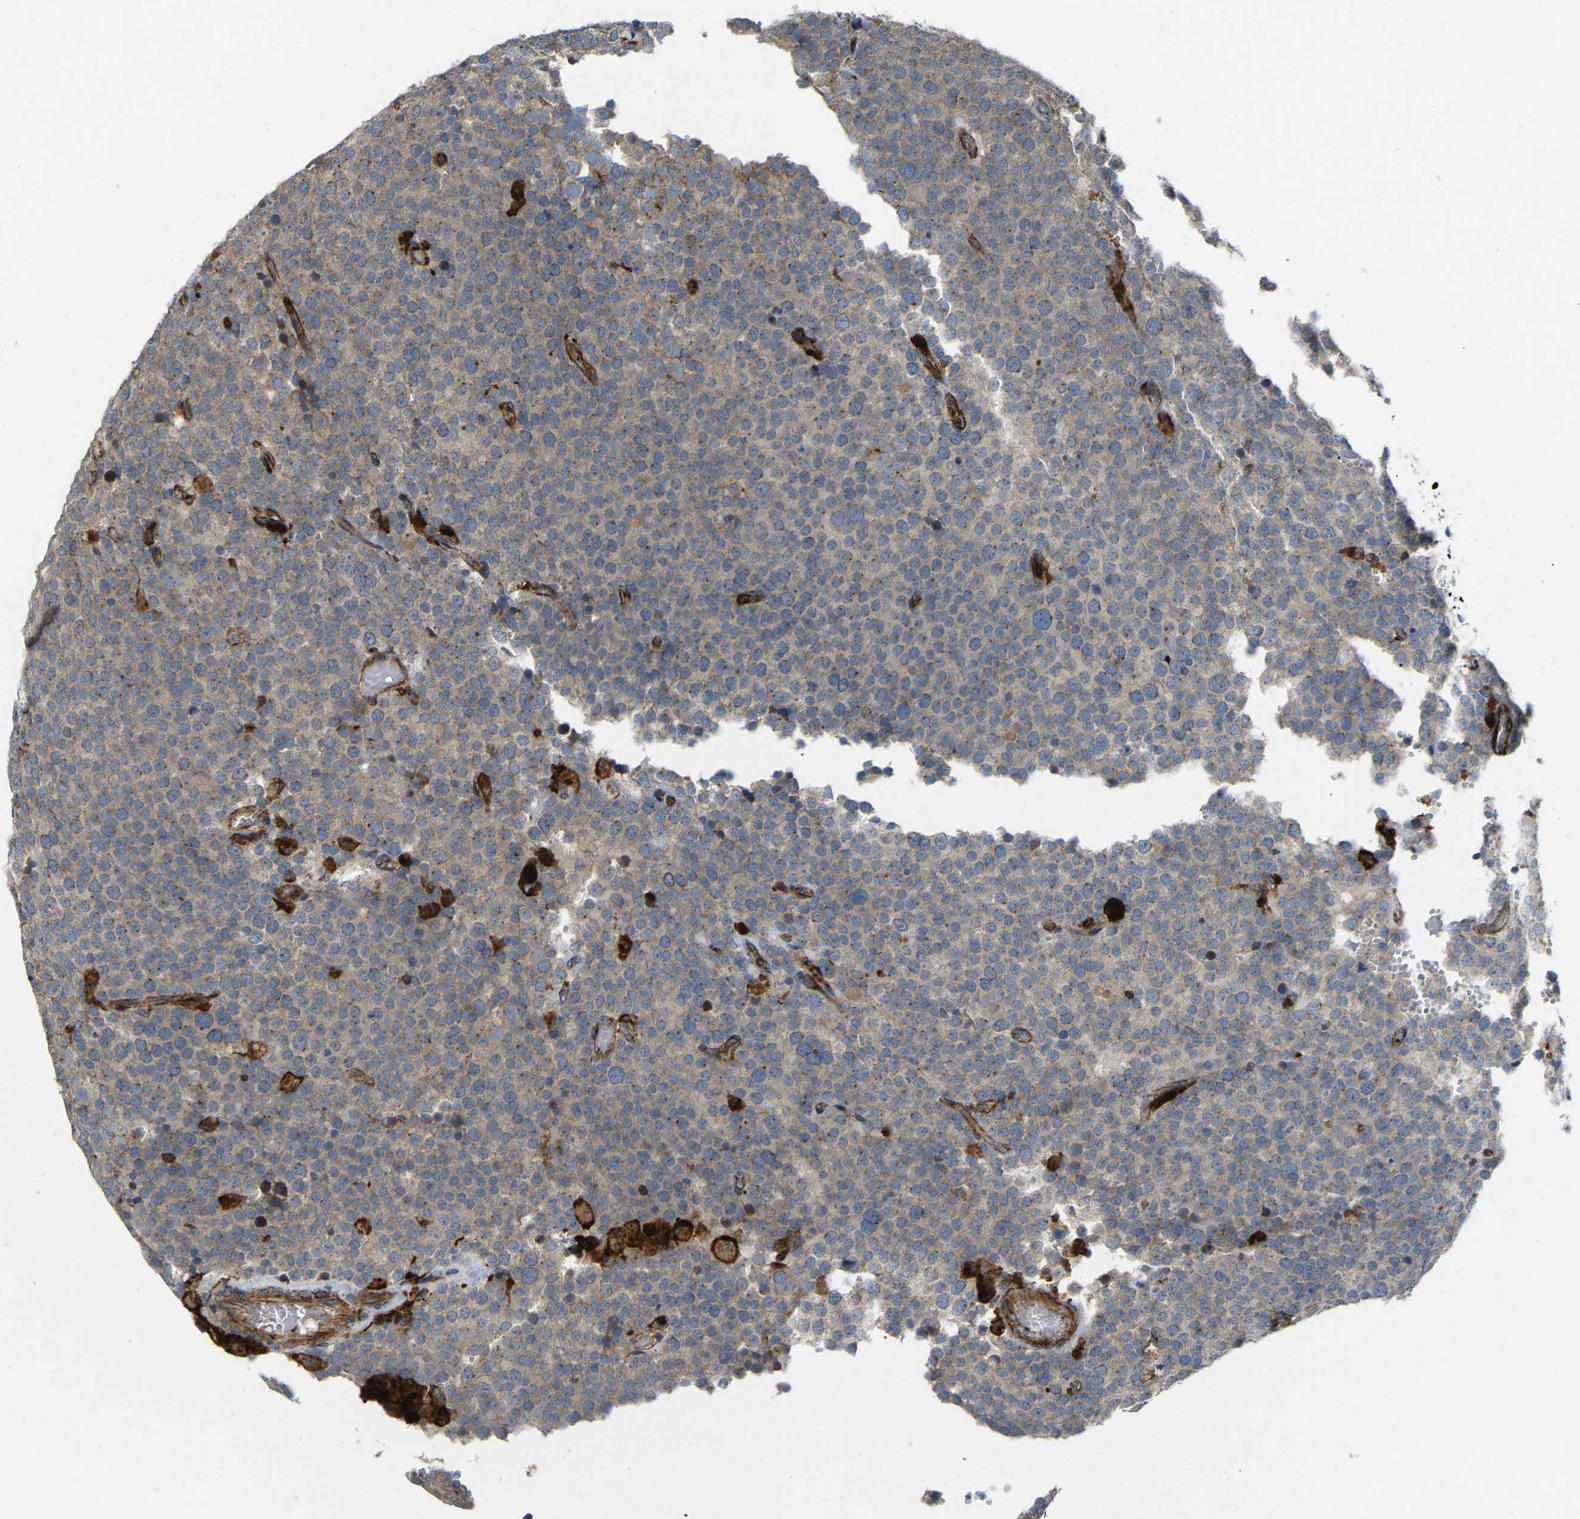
{"staining": {"intensity": "weak", "quantity": "25%-75%", "location": "cytoplasmic/membranous"}, "tissue": "testis cancer", "cell_type": "Tumor cells", "image_type": "cancer", "snomed": [{"axis": "morphology", "description": "Normal tissue, NOS"}, {"axis": "morphology", "description": "Seminoma, NOS"}, {"axis": "topography", "description": "Testis"}], "caption": "The immunohistochemical stain shows weak cytoplasmic/membranous staining in tumor cells of testis cancer tissue.", "gene": "AGPAT2", "patient": {"sex": "male", "age": 71}}